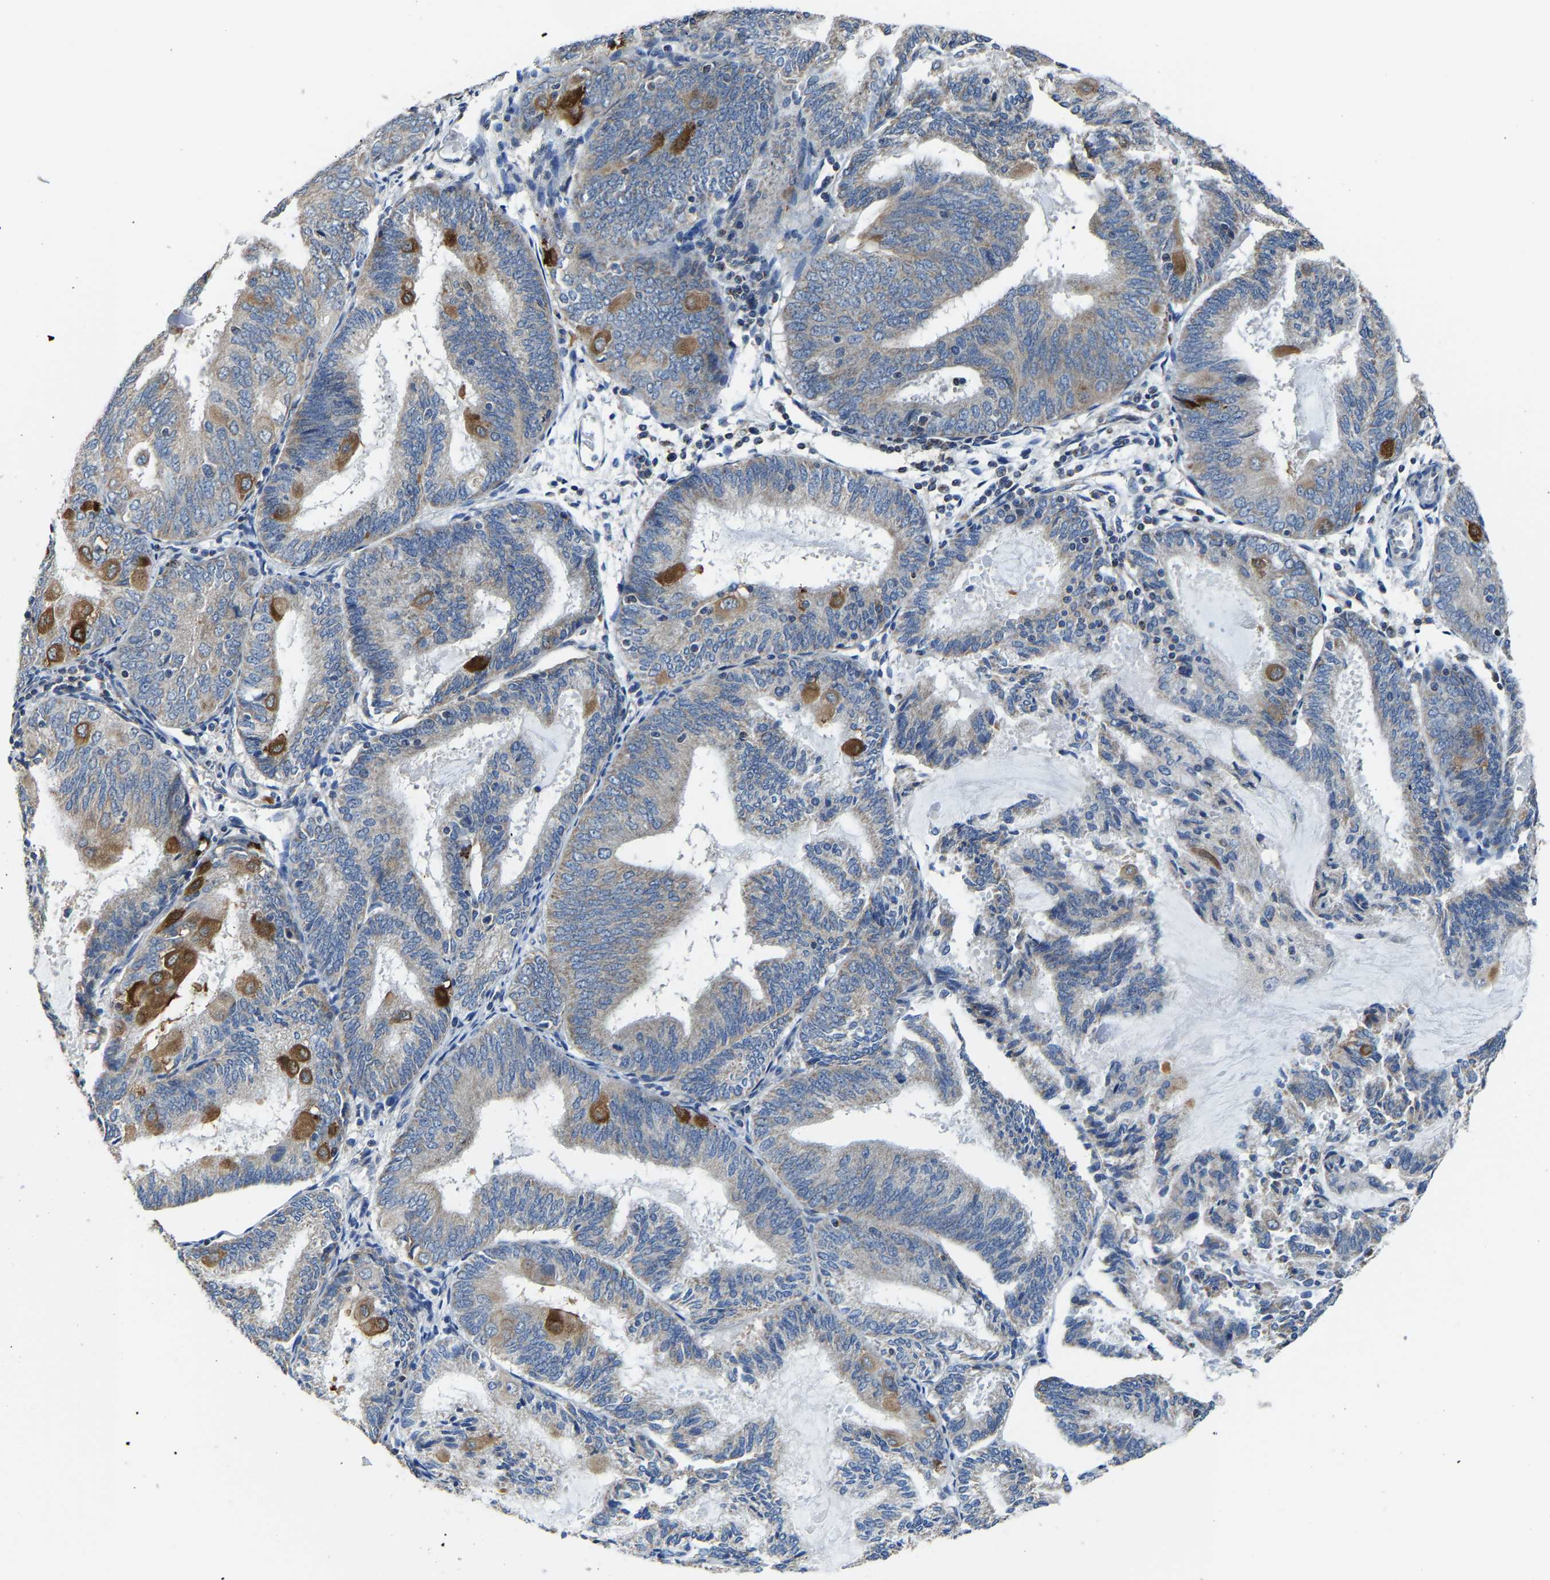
{"staining": {"intensity": "strong", "quantity": "<25%", "location": "cytoplasmic/membranous"}, "tissue": "endometrial cancer", "cell_type": "Tumor cells", "image_type": "cancer", "snomed": [{"axis": "morphology", "description": "Adenocarcinoma, NOS"}, {"axis": "topography", "description": "Endometrium"}], "caption": "DAB immunohistochemical staining of human endometrial cancer exhibits strong cytoplasmic/membranous protein staining in about <25% of tumor cells. (brown staining indicates protein expression, while blue staining denotes nuclei).", "gene": "AGK", "patient": {"sex": "female", "age": 81}}